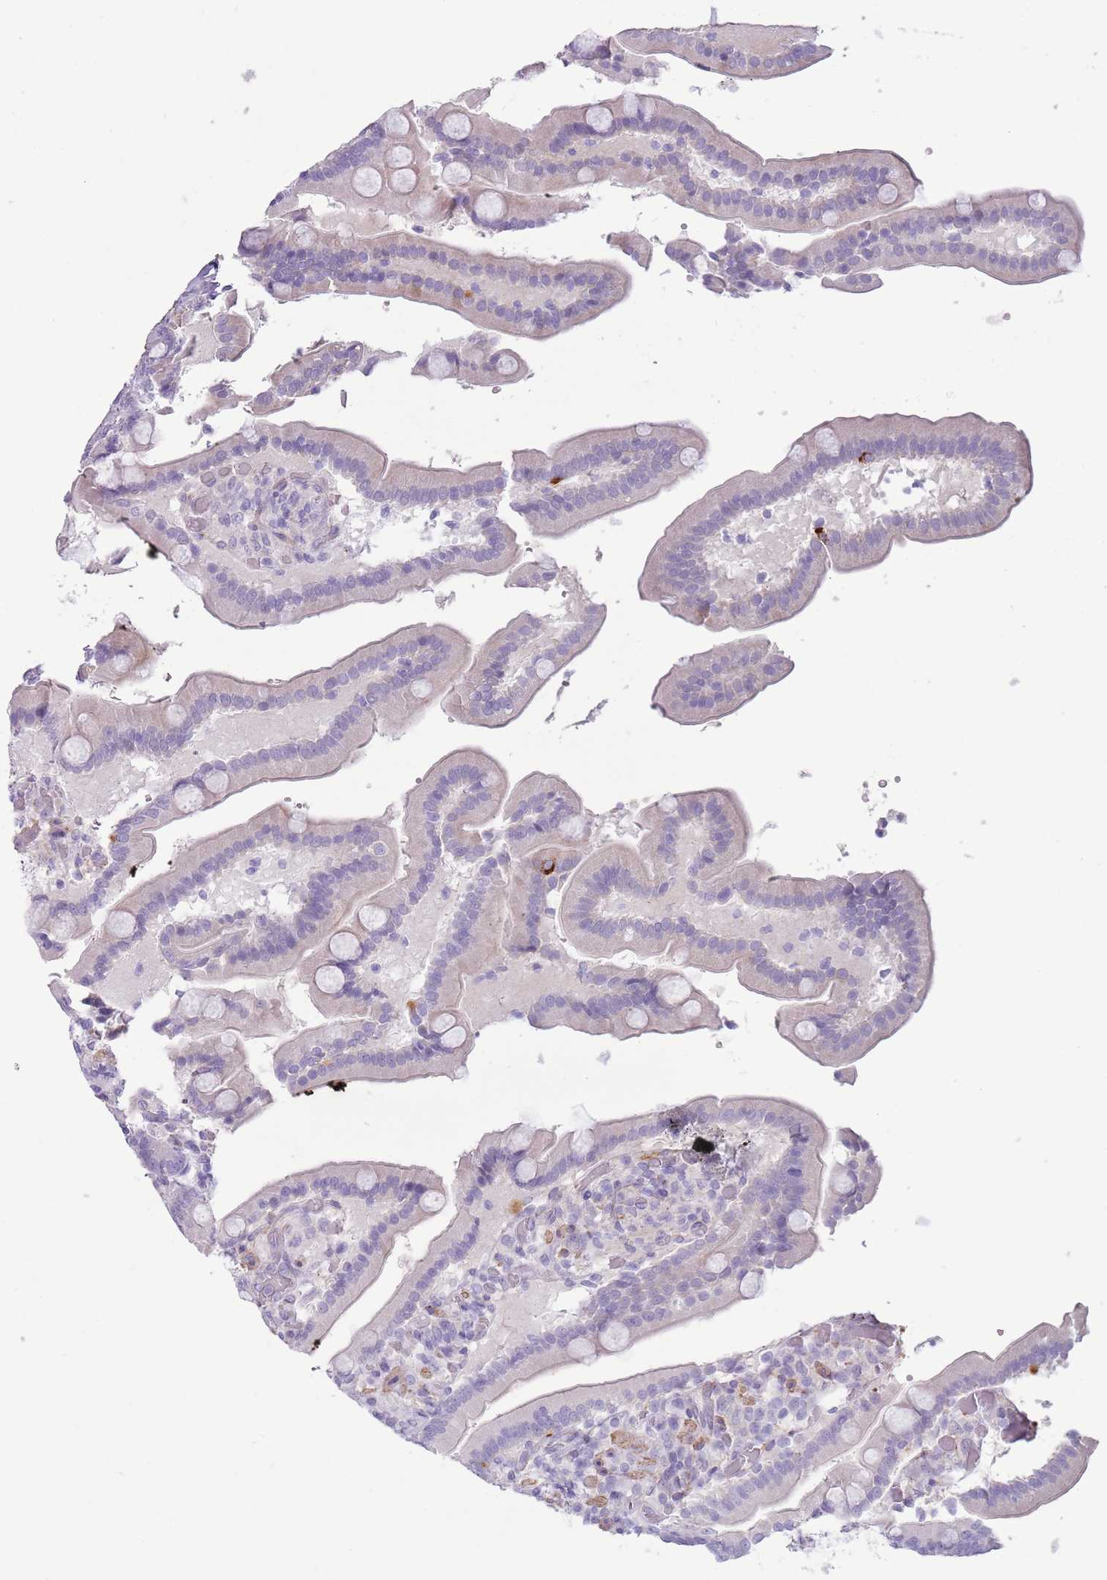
{"staining": {"intensity": "negative", "quantity": "none", "location": "none"}, "tissue": "duodenum", "cell_type": "Glandular cells", "image_type": "normal", "snomed": [{"axis": "morphology", "description": "Normal tissue, NOS"}, {"axis": "topography", "description": "Duodenum"}], "caption": "Duodenum was stained to show a protein in brown. There is no significant staining in glandular cells. (Stains: DAB immunohistochemistry (IHC) with hematoxylin counter stain, Microscopy: brightfield microscopy at high magnification).", "gene": "SLC7A14", "patient": {"sex": "female", "age": 62}}